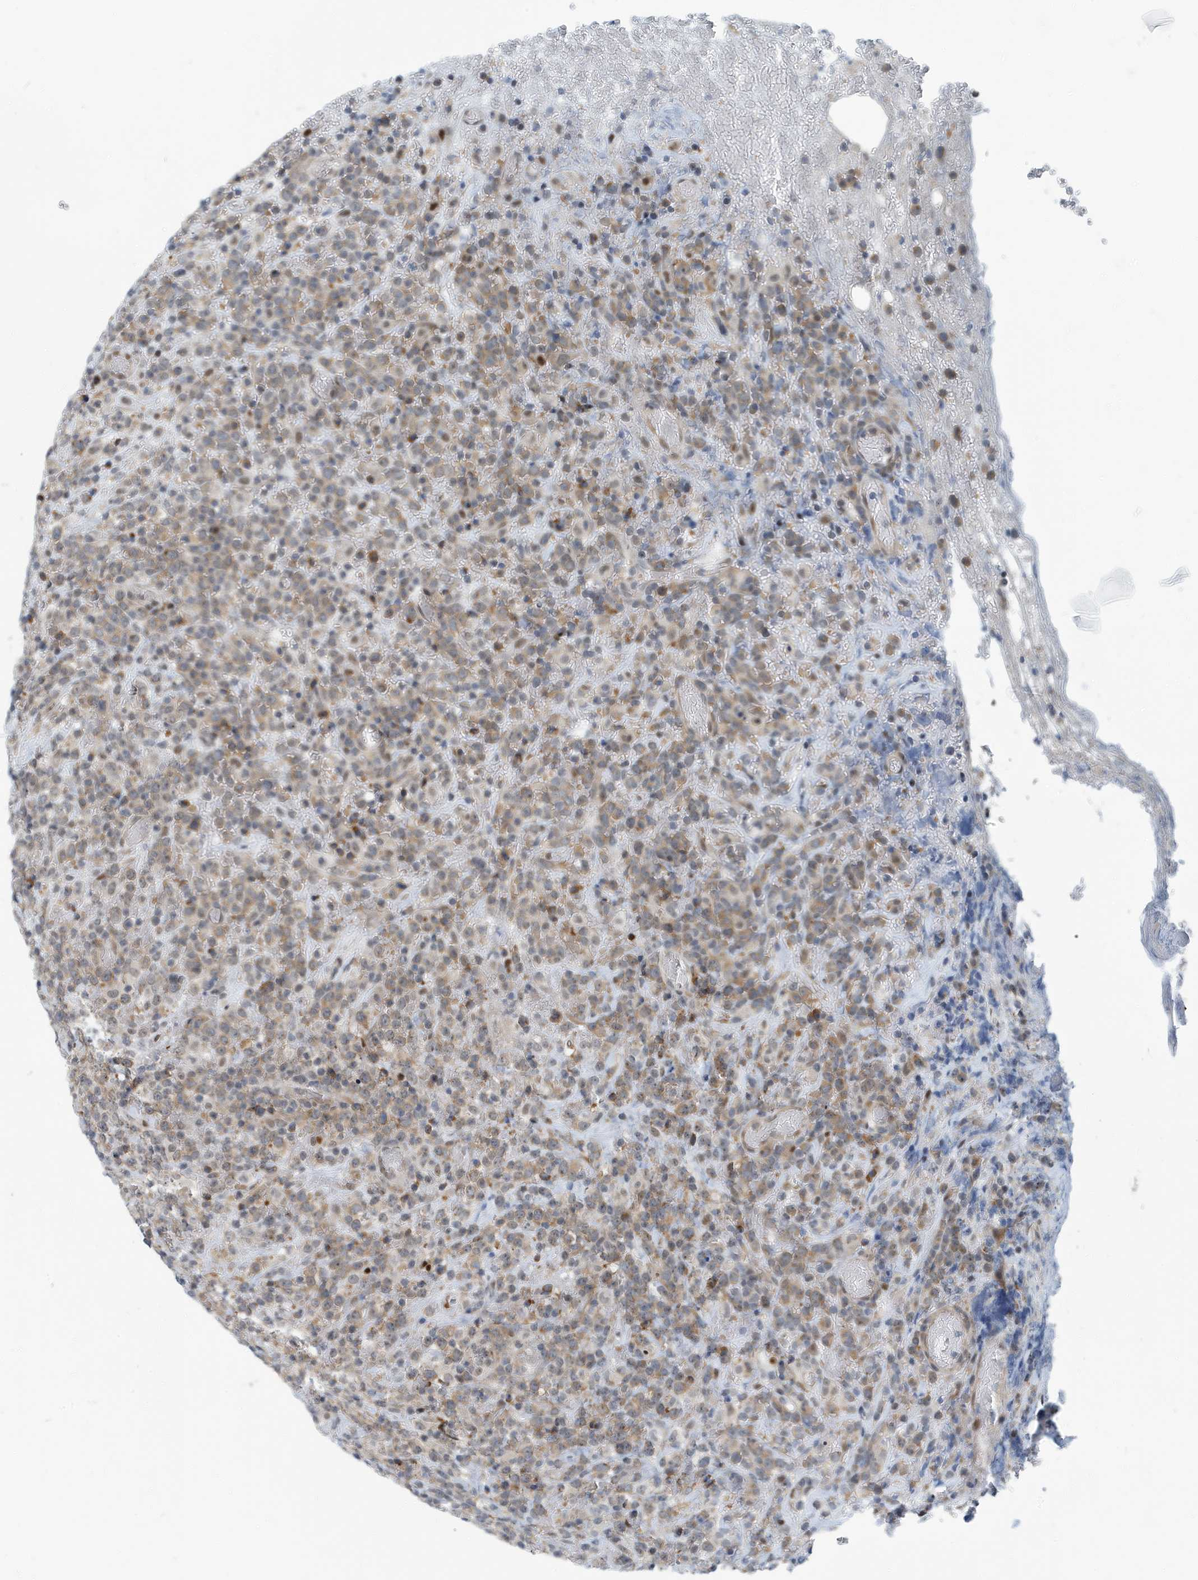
{"staining": {"intensity": "moderate", "quantity": "25%-75%", "location": "cytoplasmic/membranous"}, "tissue": "lymphoma", "cell_type": "Tumor cells", "image_type": "cancer", "snomed": [{"axis": "morphology", "description": "Malignant lymphoma, non-Hodgkin's type, High grade"}, {"axis": "topography", "description": "Colon"}], "caption": "High-power microscopy captured an immunohistochemistry (IHC) image of malignant lymphoma, non-Hodgkin's type (high-grade), revealing moderate cytoplasmic/membranous staining in approximately 25%-75% of tumor cells.", "gene": "KIF15", "patient": {"sex": "female", "age": 53}}